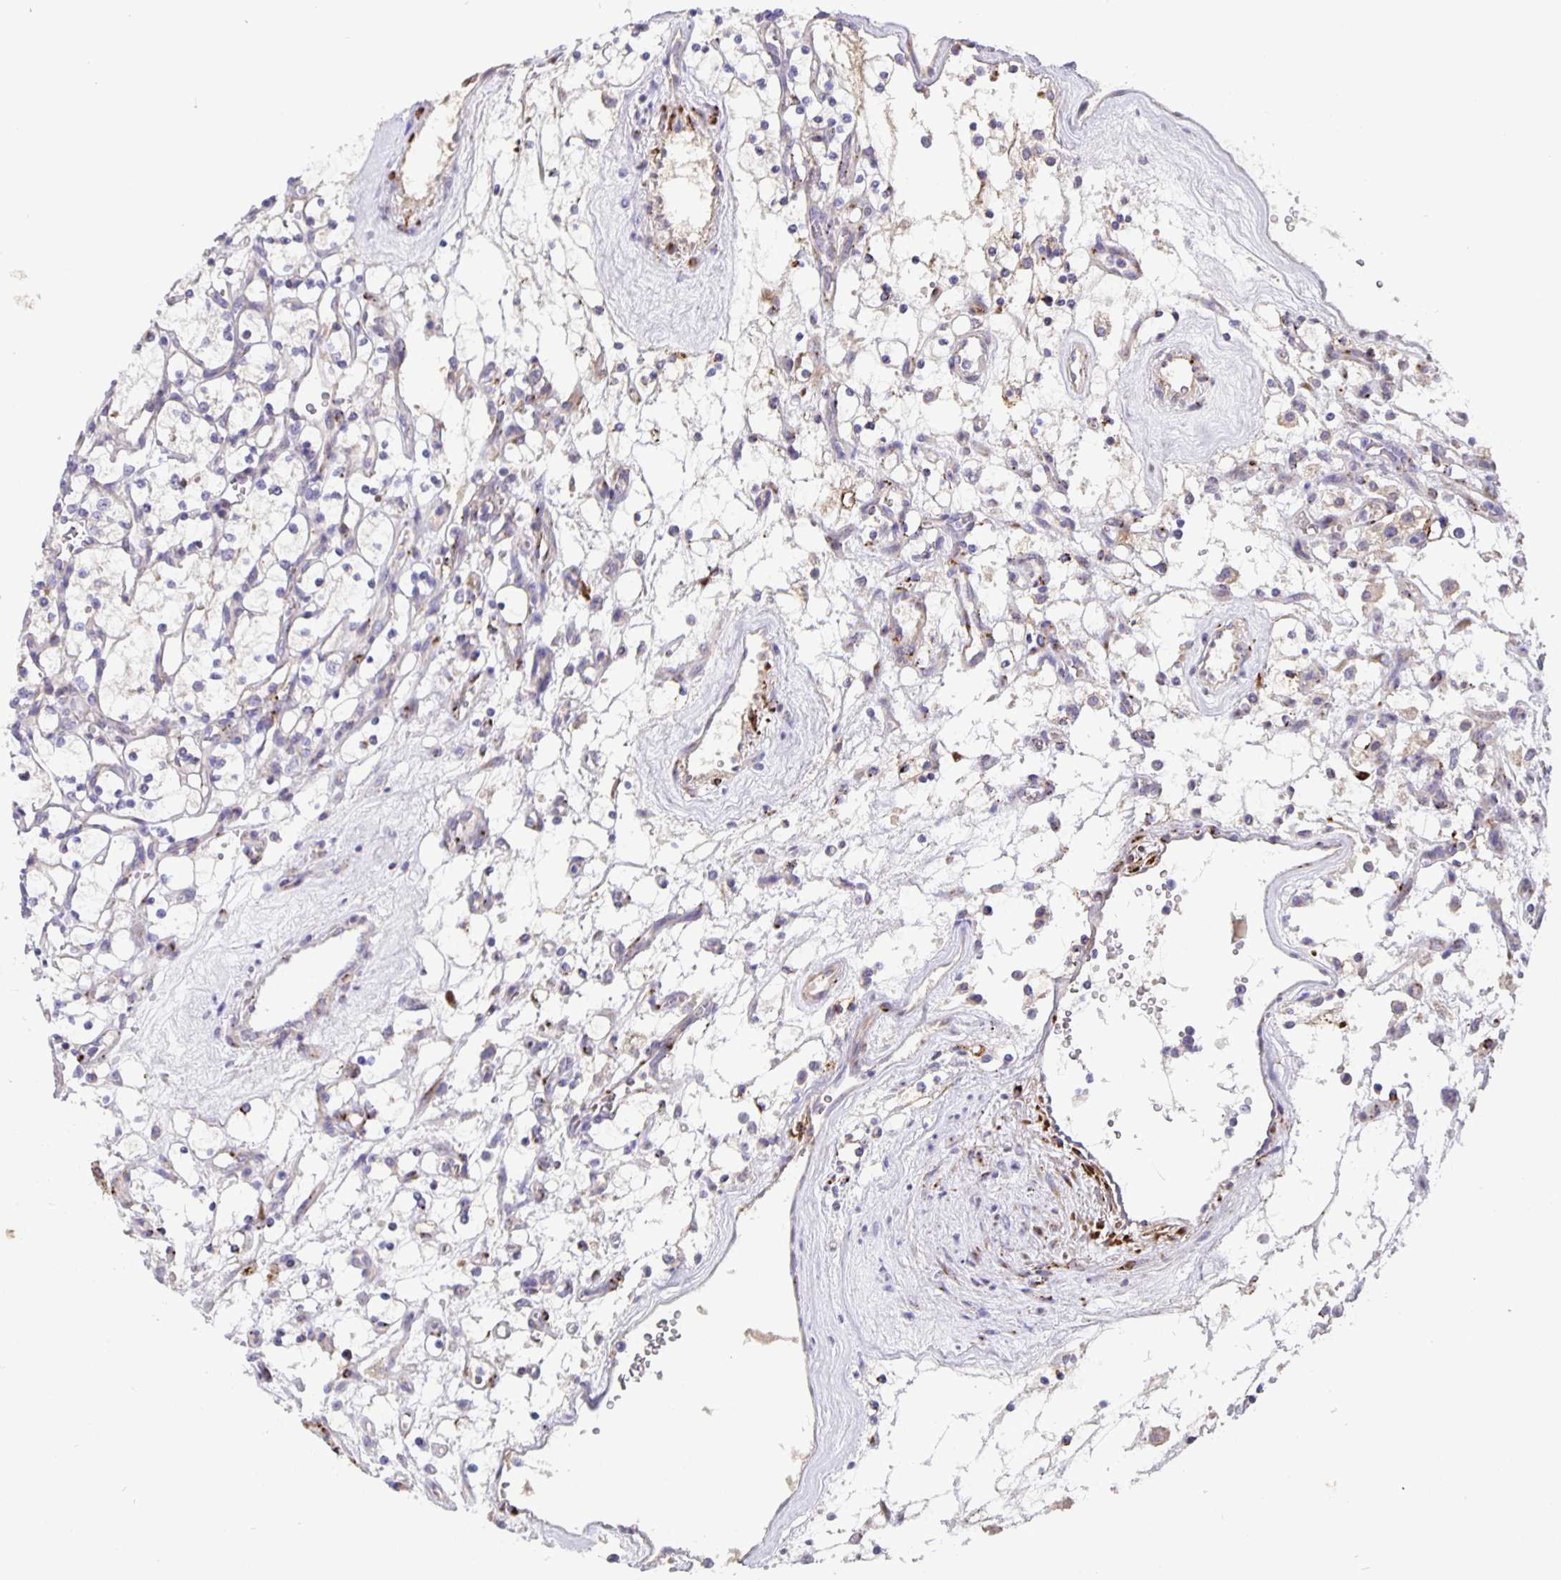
{"staining": {"intensity": "negative", "quantity": "none", "location": "none"}, "tissue": "renal cancer", "cell_type": "Tumor cells", "image_type": "cancer", "snomed": [{"axis": "morphology", "description": "Adenocarcinoma, NOS"}, {"axis": "topography", "description": "Kidney"}], "caption": "This is a photomicrograph of immunohistochemistry staining of adenocarcinoma (renal), which shows no expression in tumor cells. (DAB (3,3'-diaminobenzidine) immunohistochemistry (IHC) with hematoxylin counter stain).", "gene": "EML6", "patient": {"sex": "female", "age": 69}}